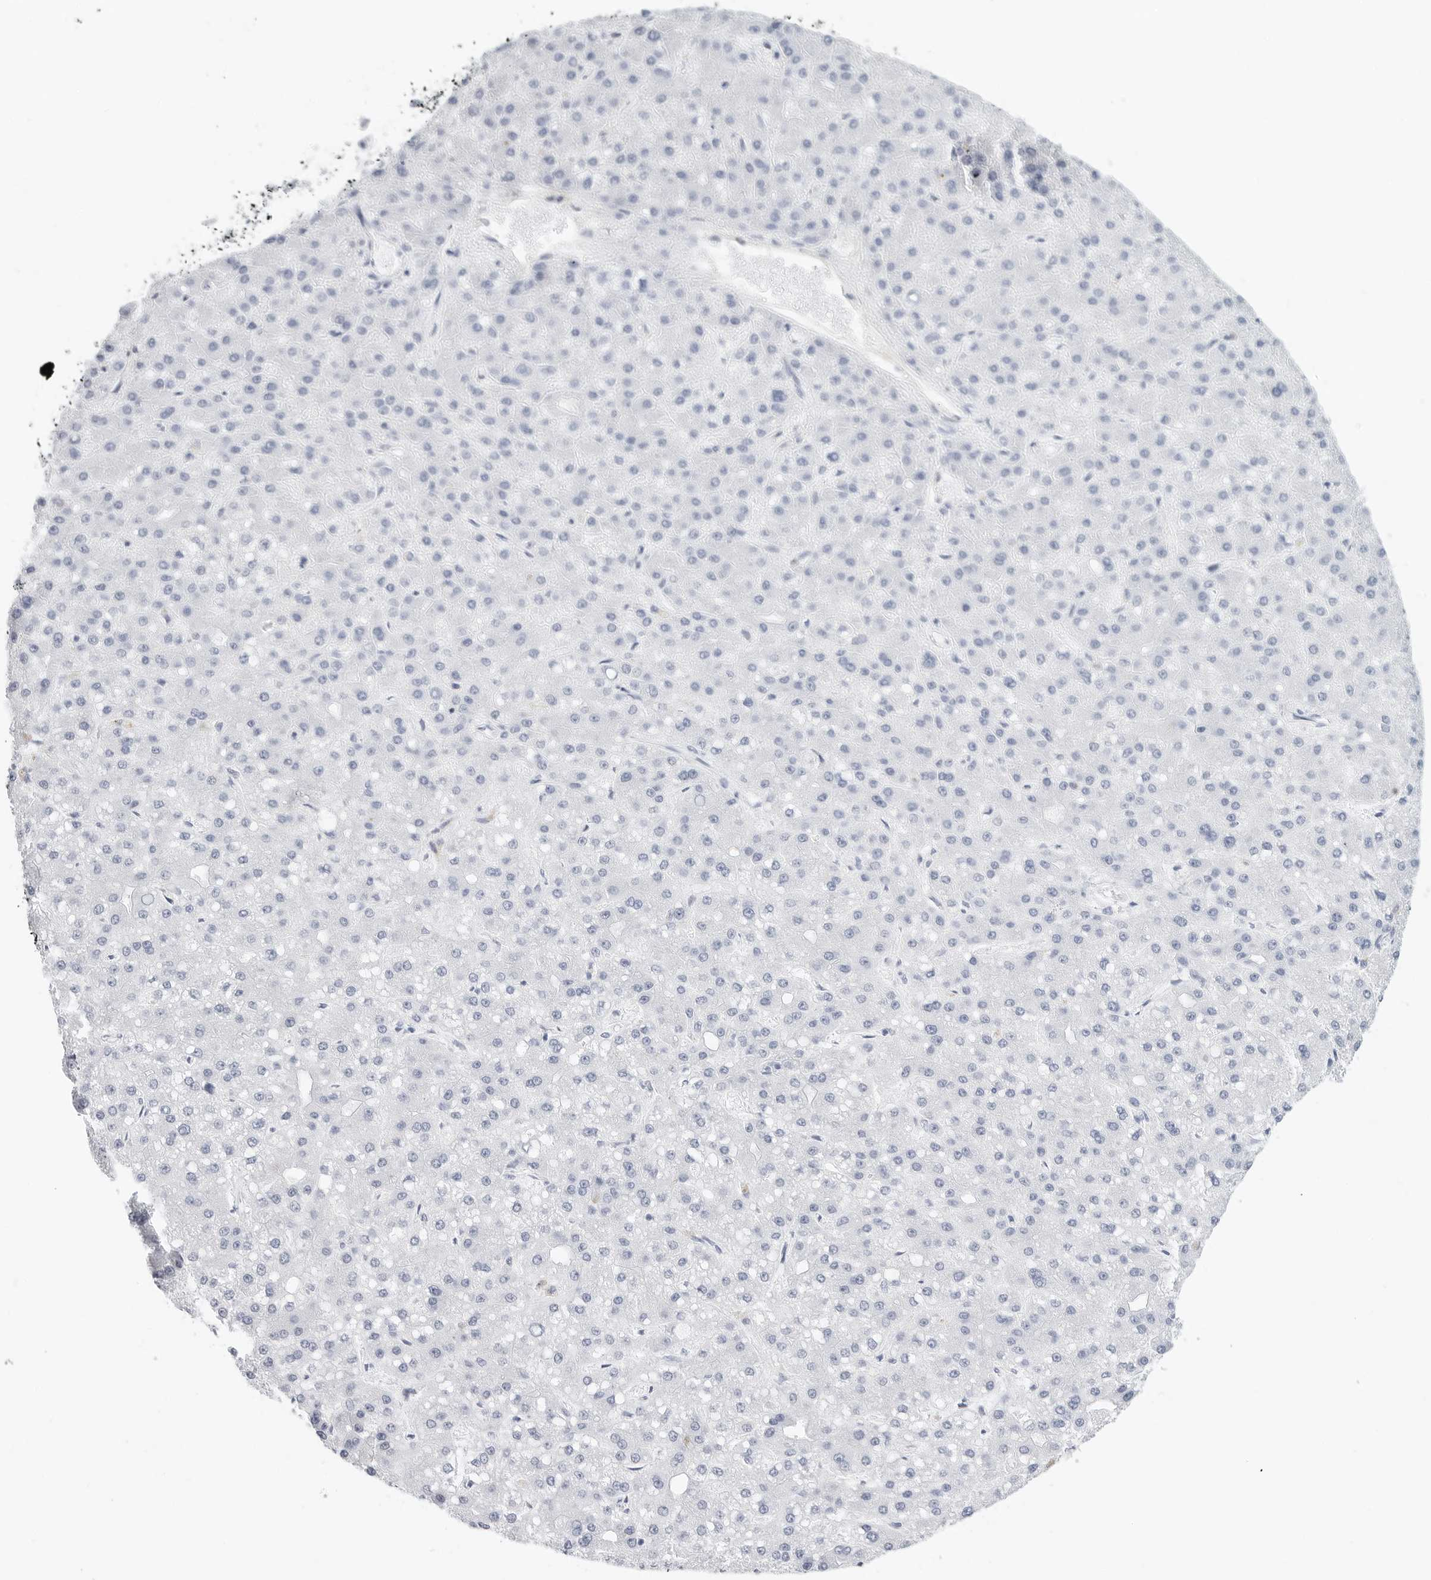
{"staining": {"intensity": "negative", "quantity": "none", "location": "none"}, "tissue": "liver cancer", "cell_type": "Tumor cells", "image_type": "cancer", "snomed": [{"axis": "morphology", "description": "Carcinoma, Hepatocellular, NOS"}, {"axis": "topography", "description": "Liver"}], "caption": "The photomicrograph demonstrates no significant expression in tumor cells of liver hepatocellular carcinoma. (DAB (3,3'-diaminobenzidine) immunohistochemistry visualized using brightfield microscopy, high magnification).", "gene": "SLC19A1", "patient": {"sex": "male", "age": 67}}